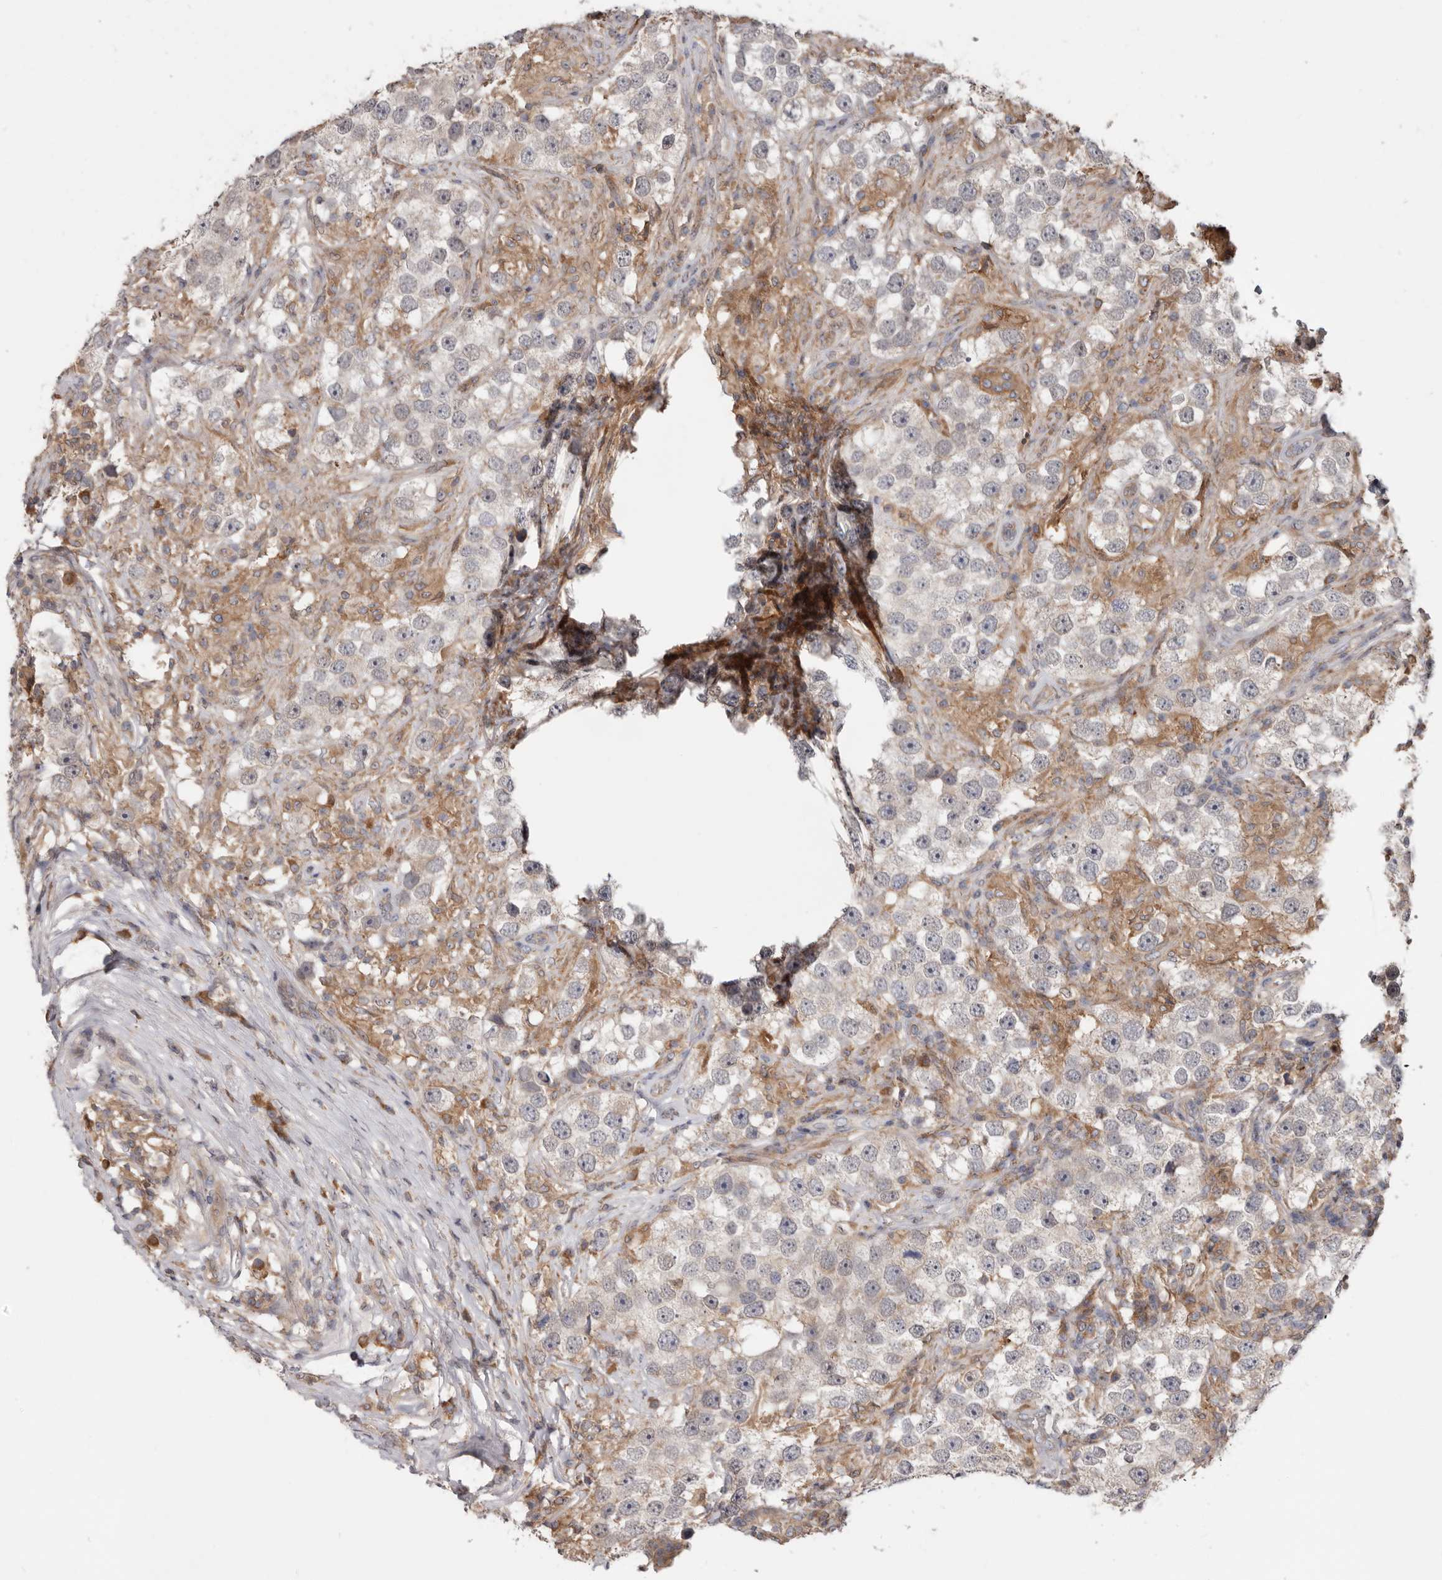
{"staining": {"intensity": "weak", "quantity": "<25%", "location": "cytoplasmic/membranous"}, "tissue": "testis cancer", "cell_type": "Tumor cells", "image_type": "cancer", "snomed": [{"axis": "morphology", "description": "Seminoma, NOS"}, {"axis": "topography", "description": "Testis"}], "caption": "Photomicrograph shows no significant protein expression in tumor cells of testis cancer. (Stains: DAB (3,3'-diaminobenzidine) immunohistochemistry with hematoxylin counter stain, Microscopy: brightfield microscopy at high magnification).", "gene": "TMUB1", "patient": {"sex": "male", "age": 49}}